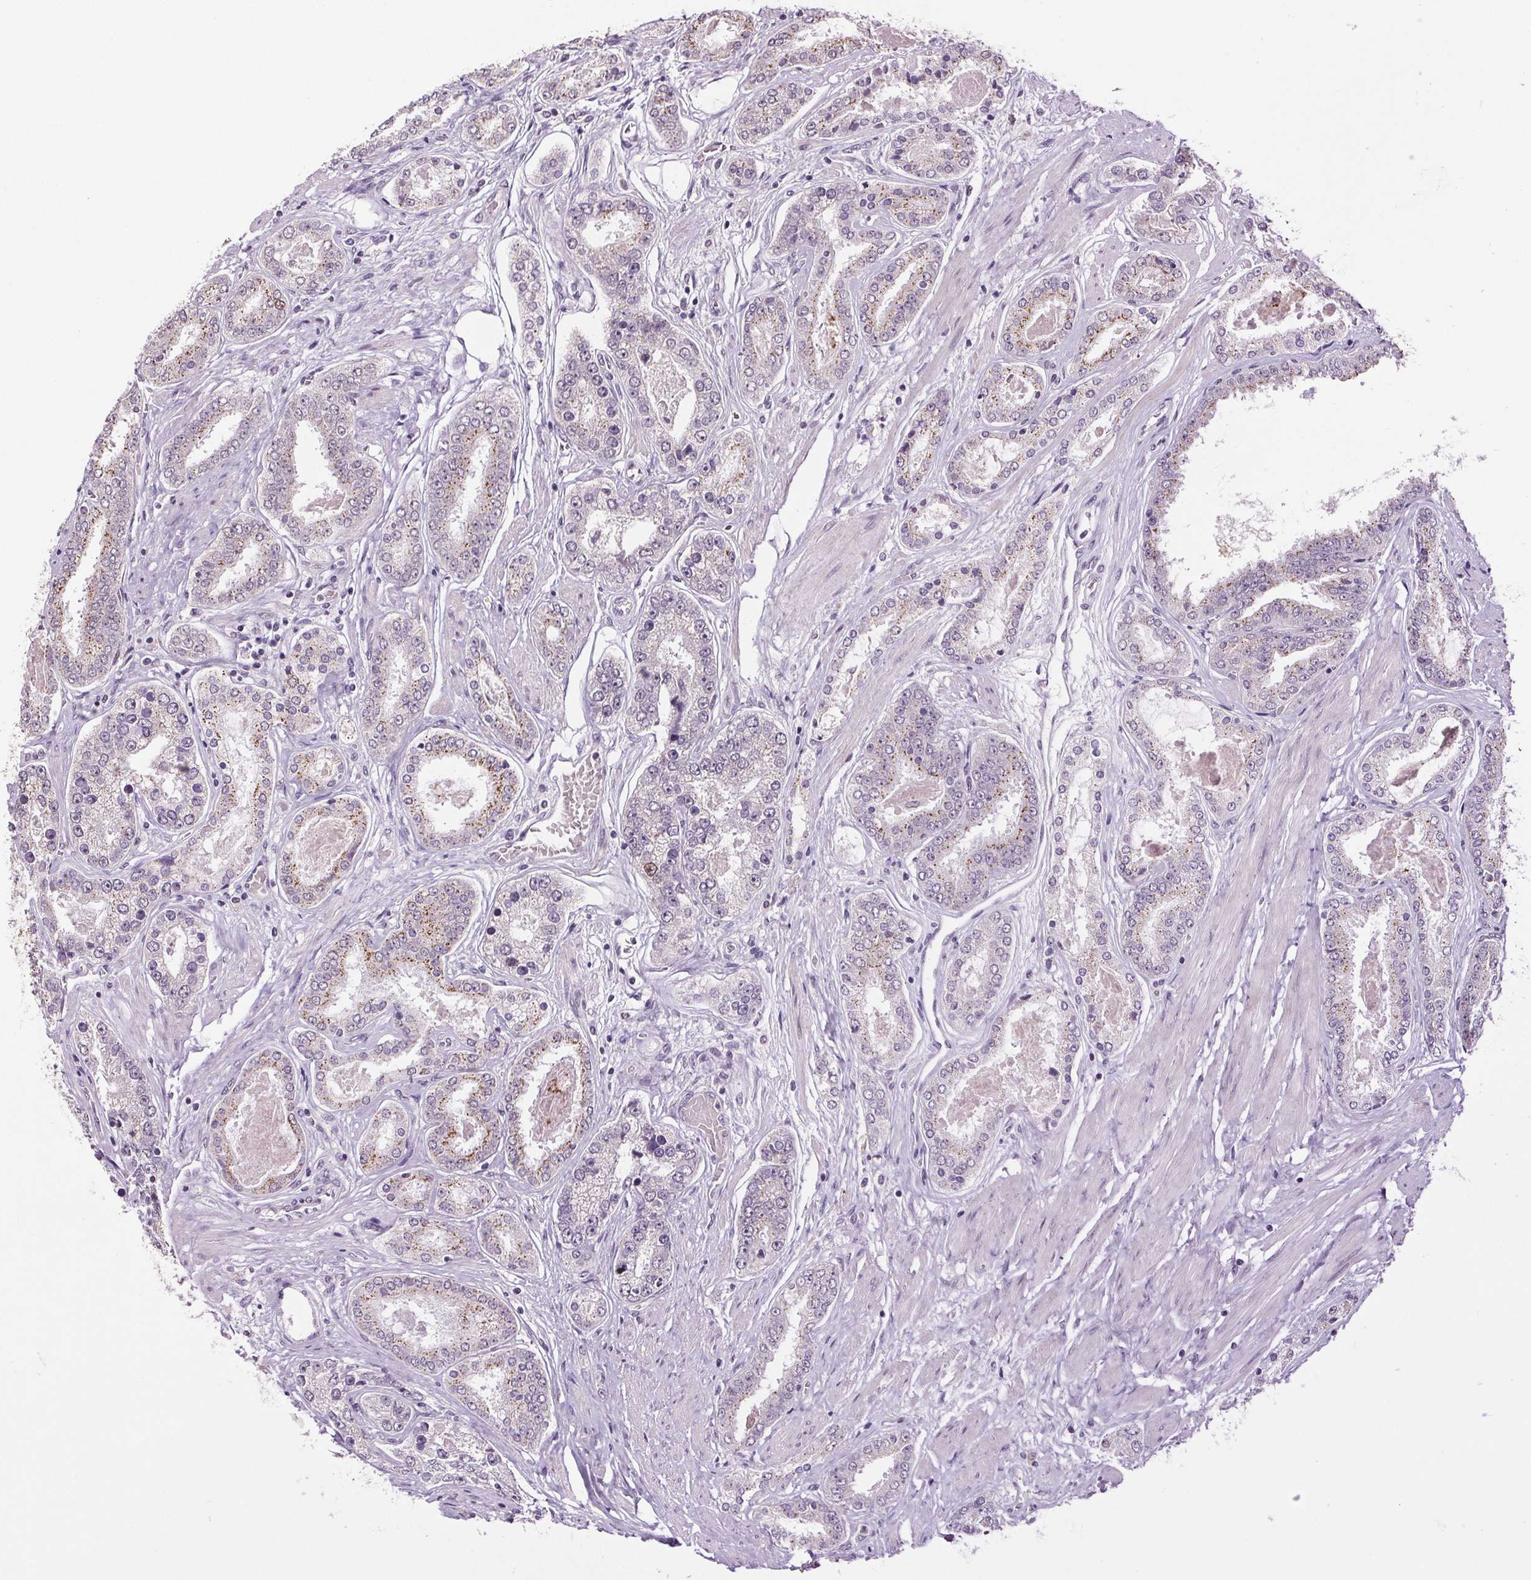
{"staining": {"intensity": "moderate", "quantity": "<25%", "location": "cytoplasmic/membranous"}, "tissue": "prostate cancer", "cell_type": "Tumor cells", "image_type": "cancer", "snomed": [{"axis": "morphology", "description": "Adenocarcinoma, High grade"}, {"axis": "topography", "description": "Prostate"}], "caption": "High-grade adenocarcinoma (prostate) was stained to show a protein in brown. There is low levels of moderate cytoplasmic/membranous expression in about <25% of tumor cells.", "gene": "CENPF", "patient": {"sex": "male", "age": 63}}